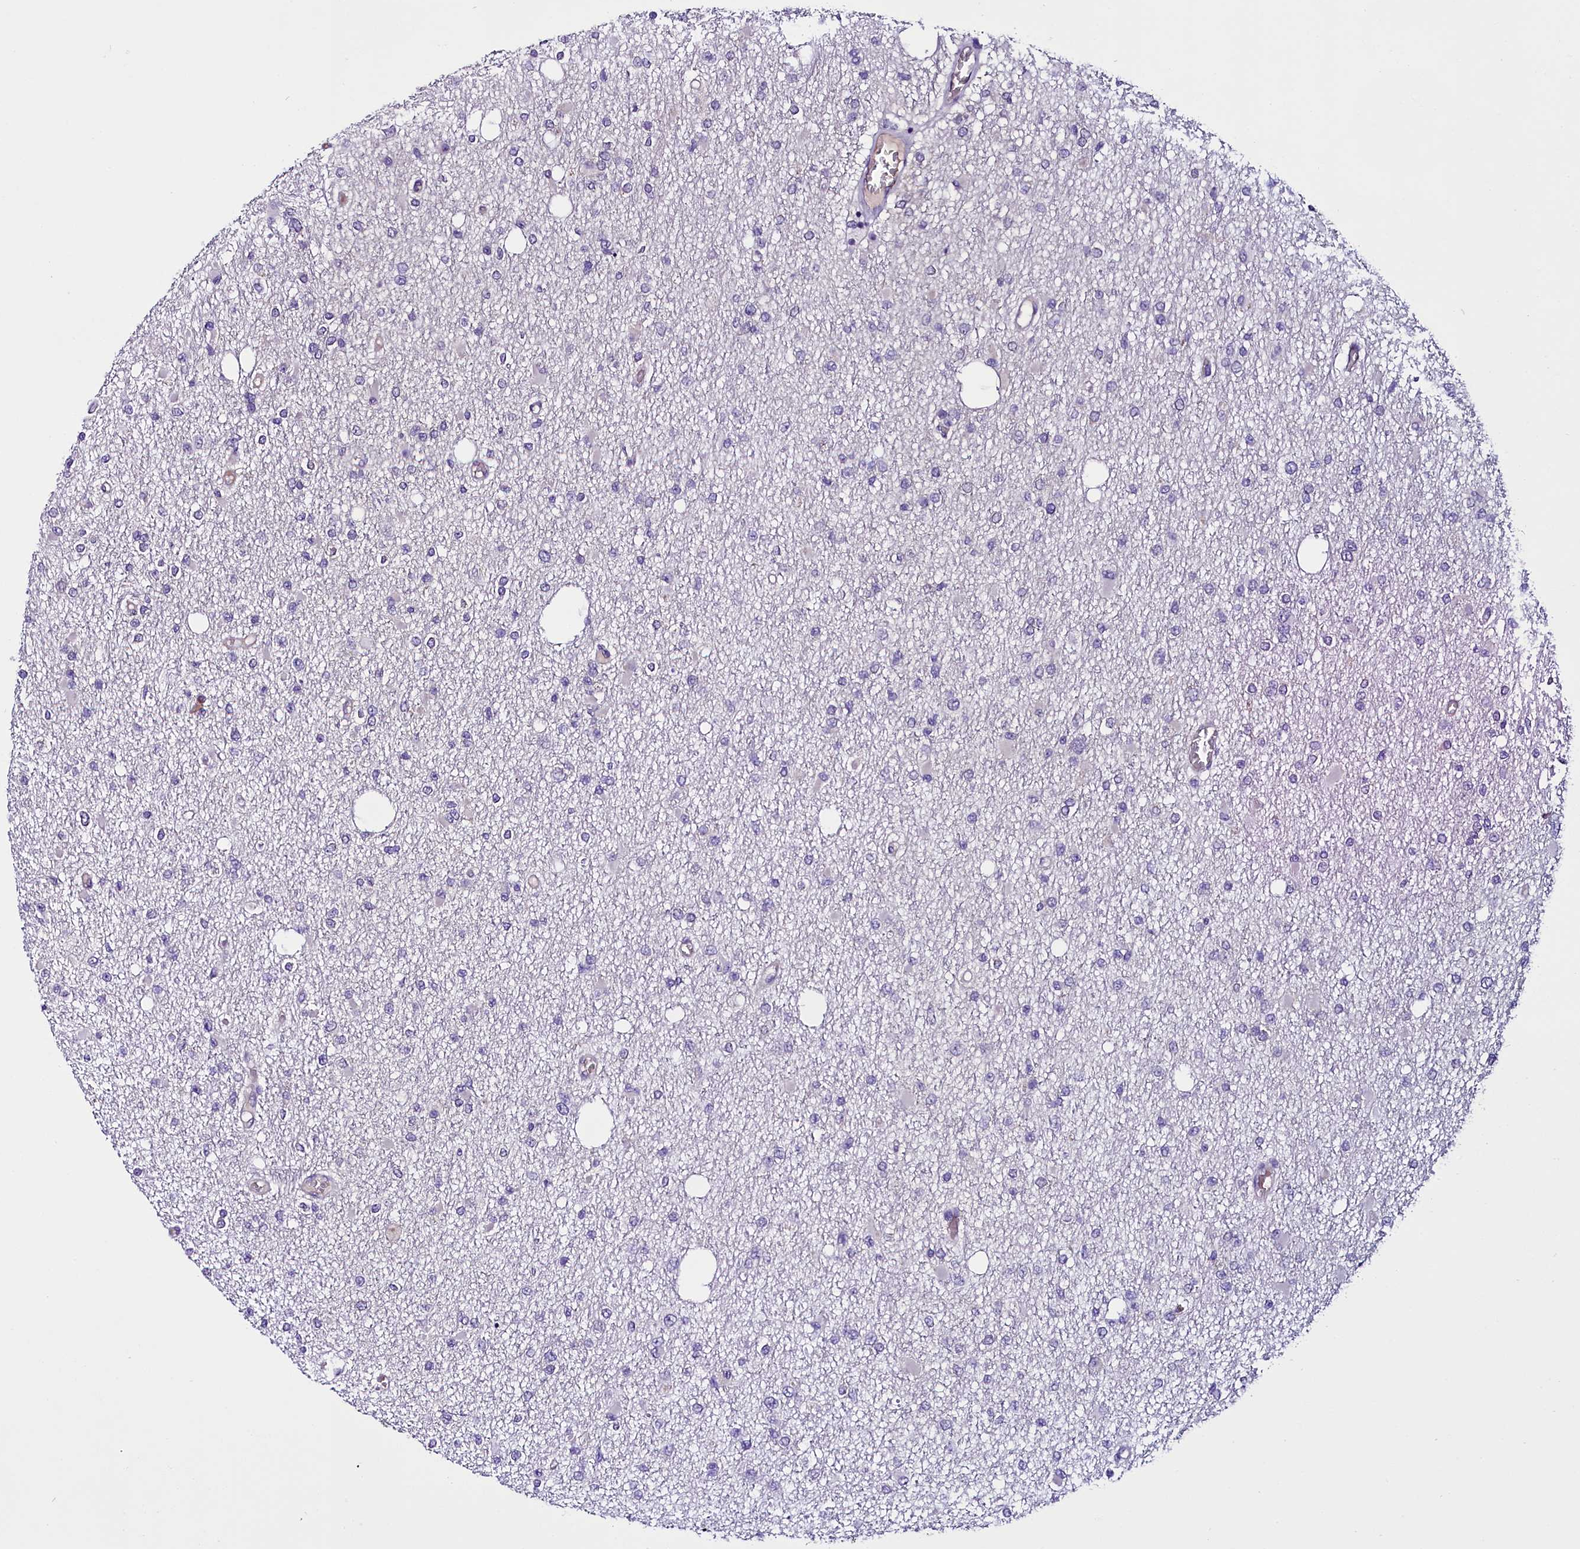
{"staining": {"intensity": "negative", "quantity": "none", "location": "none"}, "tissue": "glioma", "cell_type": "Tumor cells", "image_type": "cancer", "snomed": [{"axis": "morphology", "description": "Glioma, malignant, Low grade"}, {"axis": "topography", "description": "Brain"}], "caption": "DAB immunohistochemical staining of human glioma reveals no significant expression in tumor cells.", "gene": "C9orf40", "patient": {"sex": "female", "age": 22}}